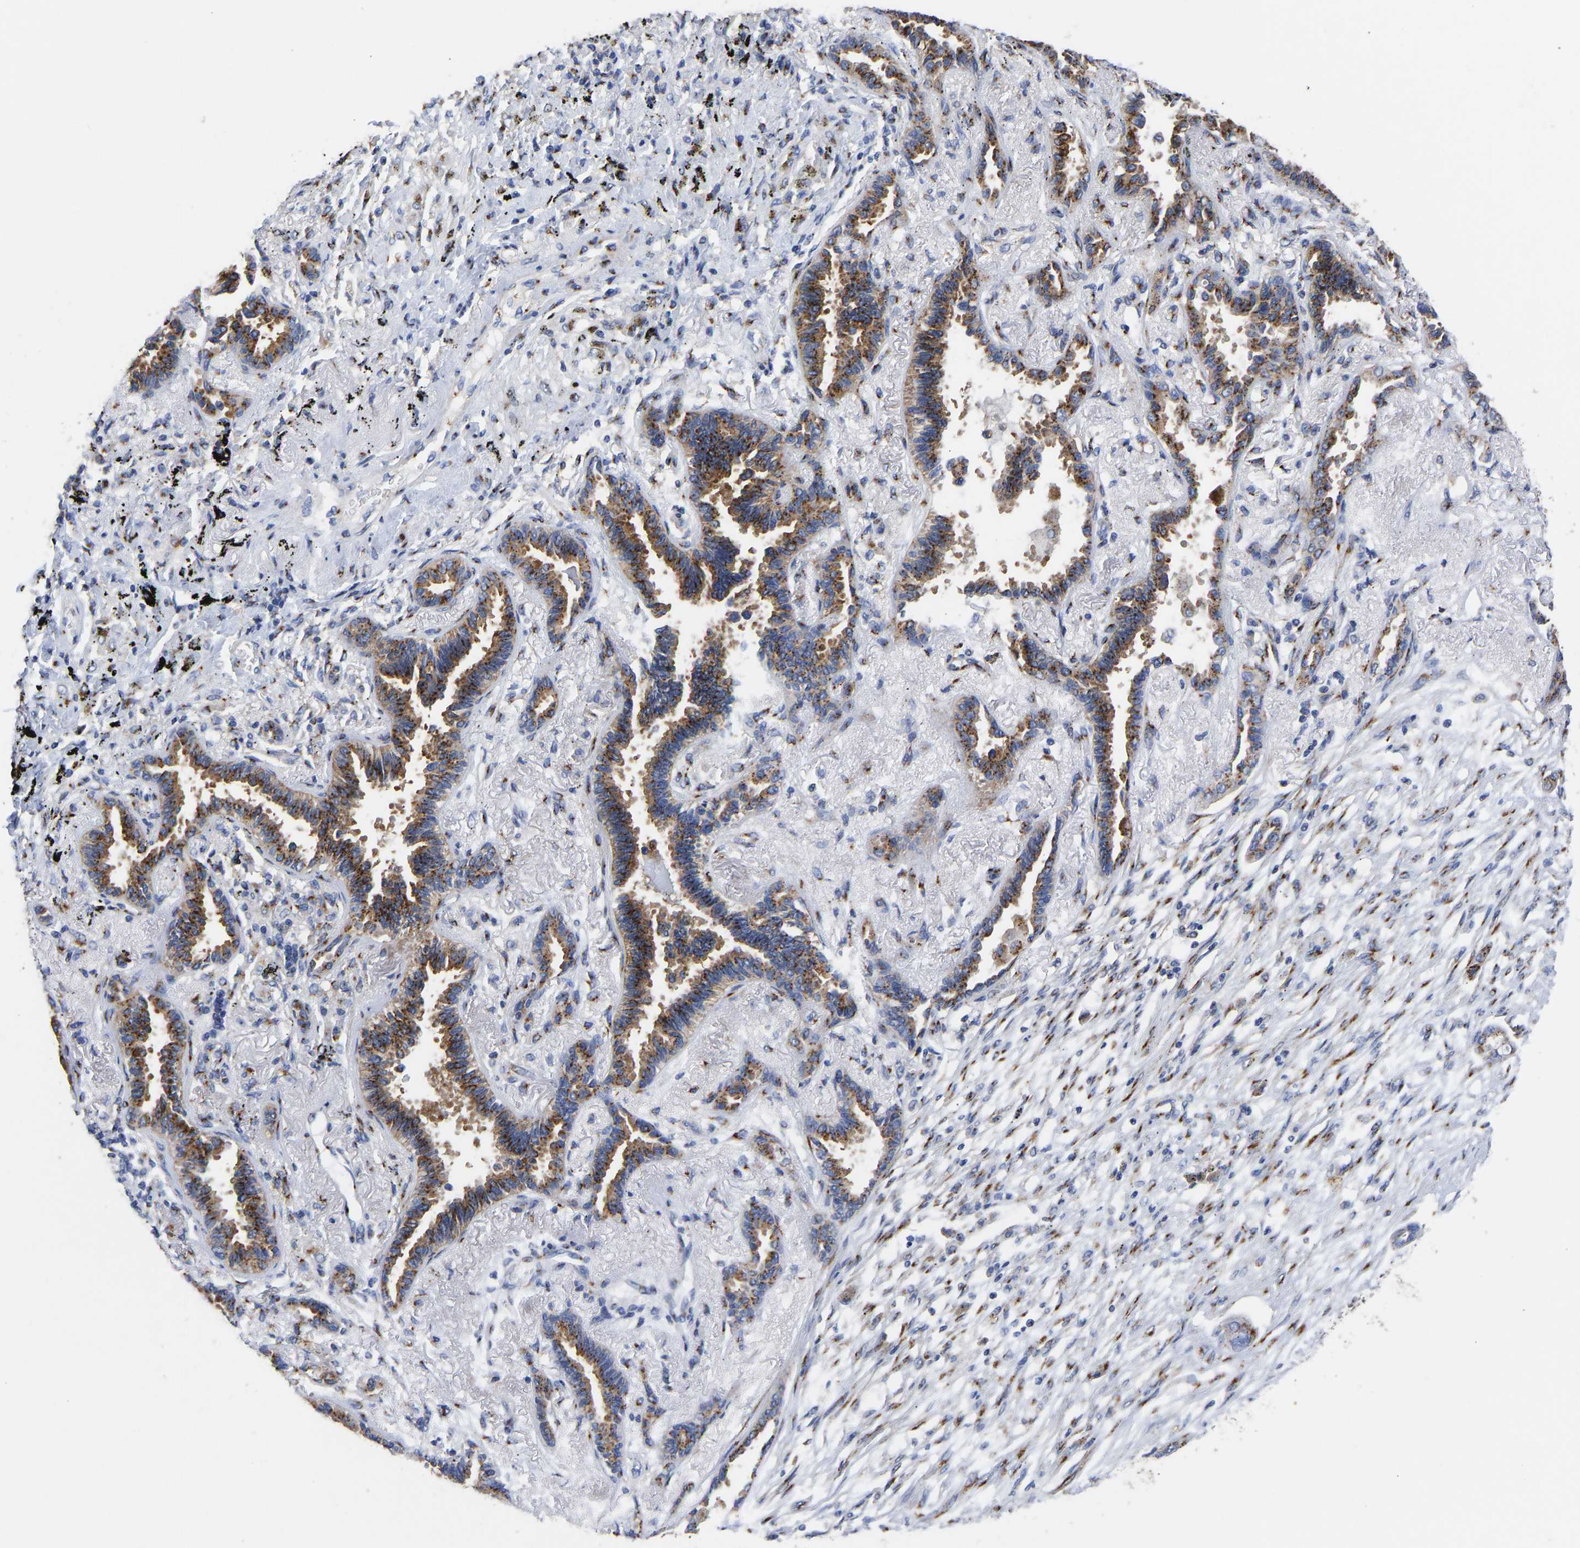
{"staining": {"intensity": "moderate", "quantity": ">75%", "location": "cytoplasmic/membranous"}, "tissue": "lung cancer", "cell_type": "Tumor cells", "image_type": "cancer", "snomed": [{"axis": "morphology", "description": "Adenocarcinoma, NOS"}, {"axis": "topography", "description": "Lung"}], "caption": "About >75% of tumor cells in human lung cancer reveal moderate cytoplasmic/membranous protein expression as visualized by brown immunohistochemical staining.", "gene": "TMEM87A", "patient": {"sex": "male", "age": 59}}